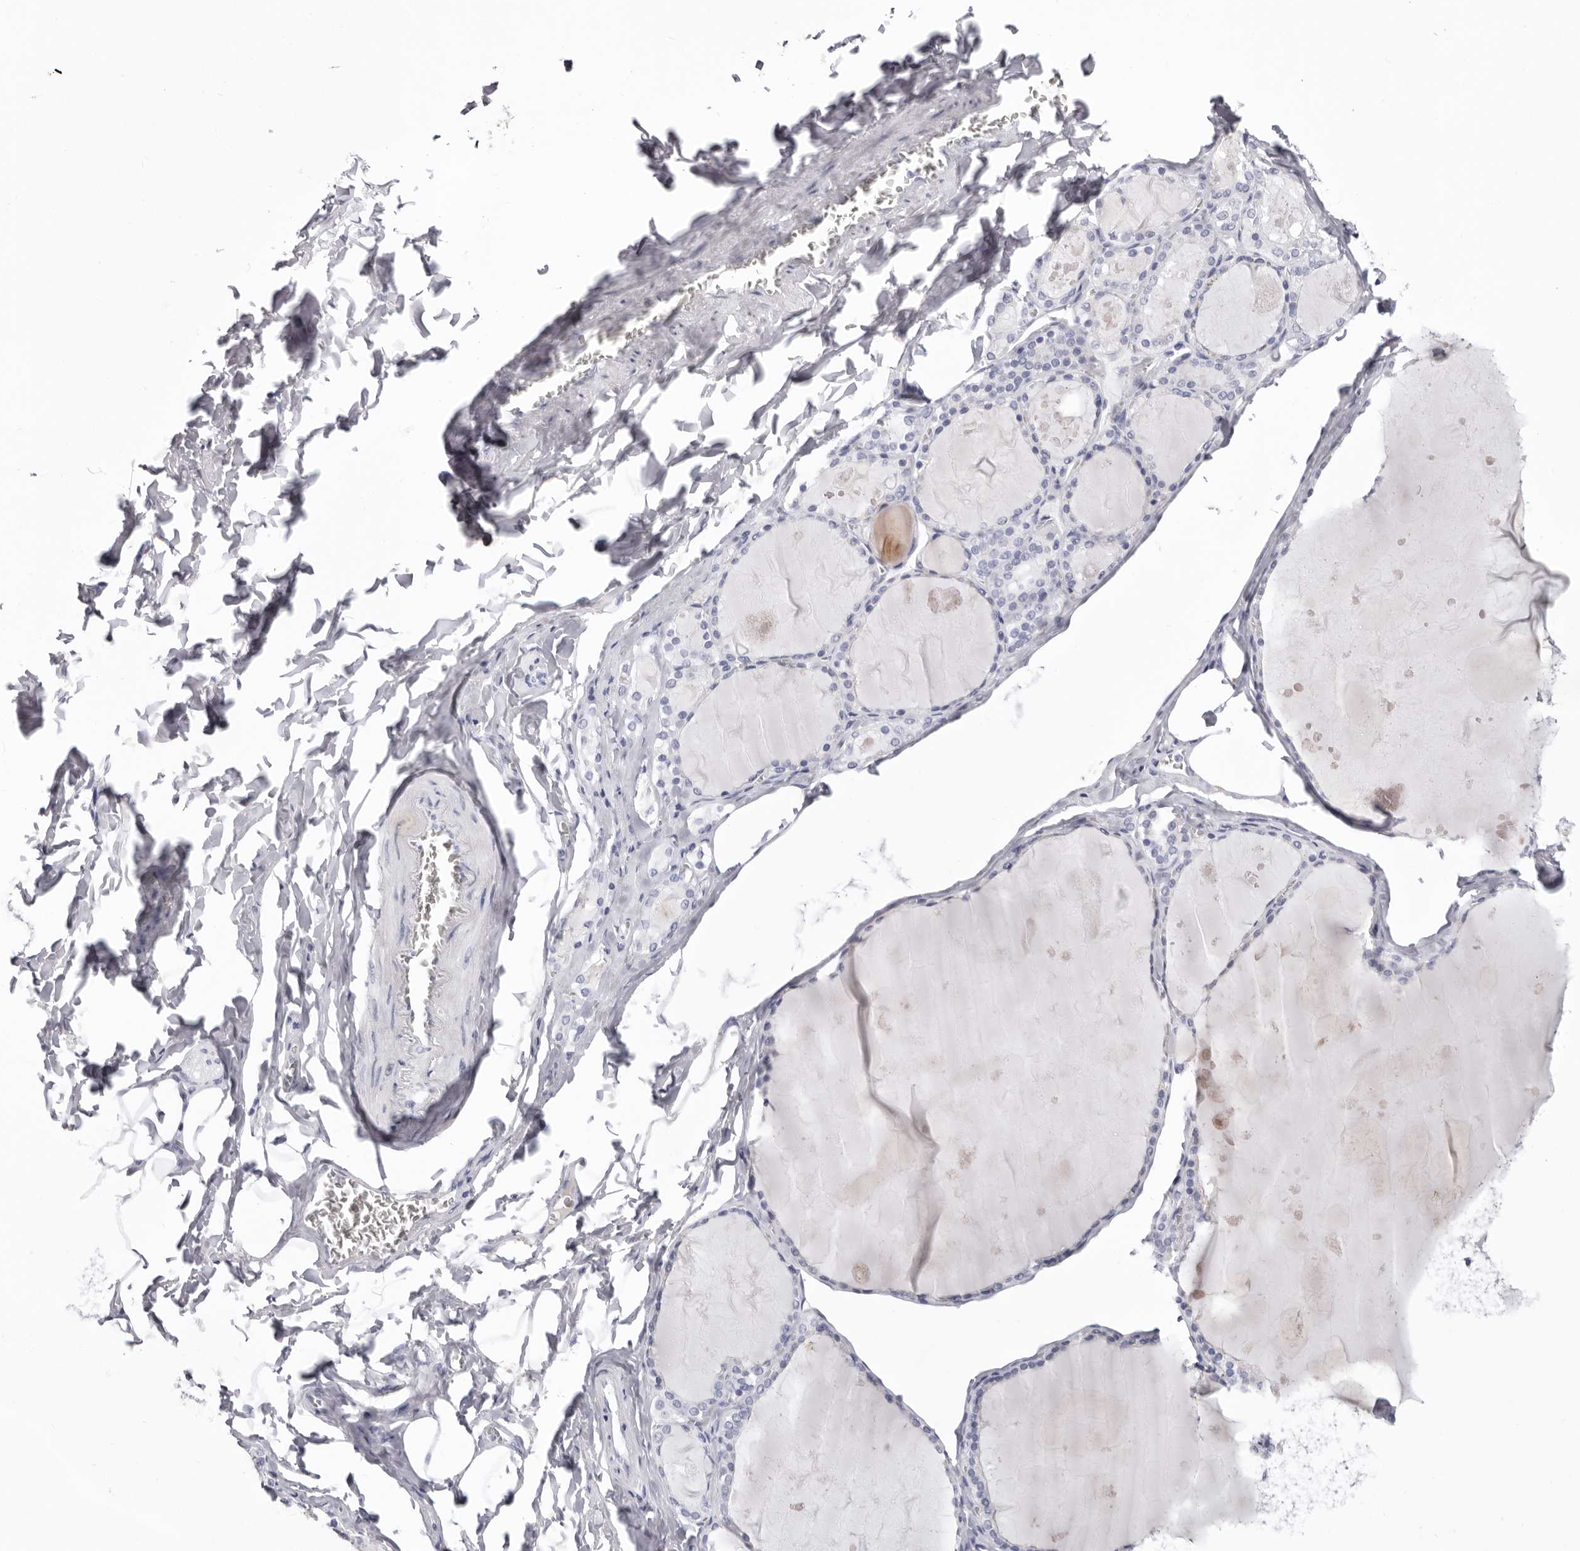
{"staining": {"intensity": "negative", "quantity": "none", "location": "none"}, "tissue": "thyroid gland", "cell_type": "Glandular cells", "image_type": "normal", "snomed": [{"axis": "morphology", "description": "Normal tissue, NOS"}, {"axis": "topography", "description": "Thyroid gland"}], "caption": "Immunohistochemical staining of benign thyroid gland shows no significant staining in glandular cells. Brightfield microscopy of immunohistochemistry (IHC) stained with DAB (3,3'-diaminobenzidine) (brown) and hematoxylin (blue), captured at high magnification.", "gene": "LPO", "patient": {"sex": "male", "age": 56}}